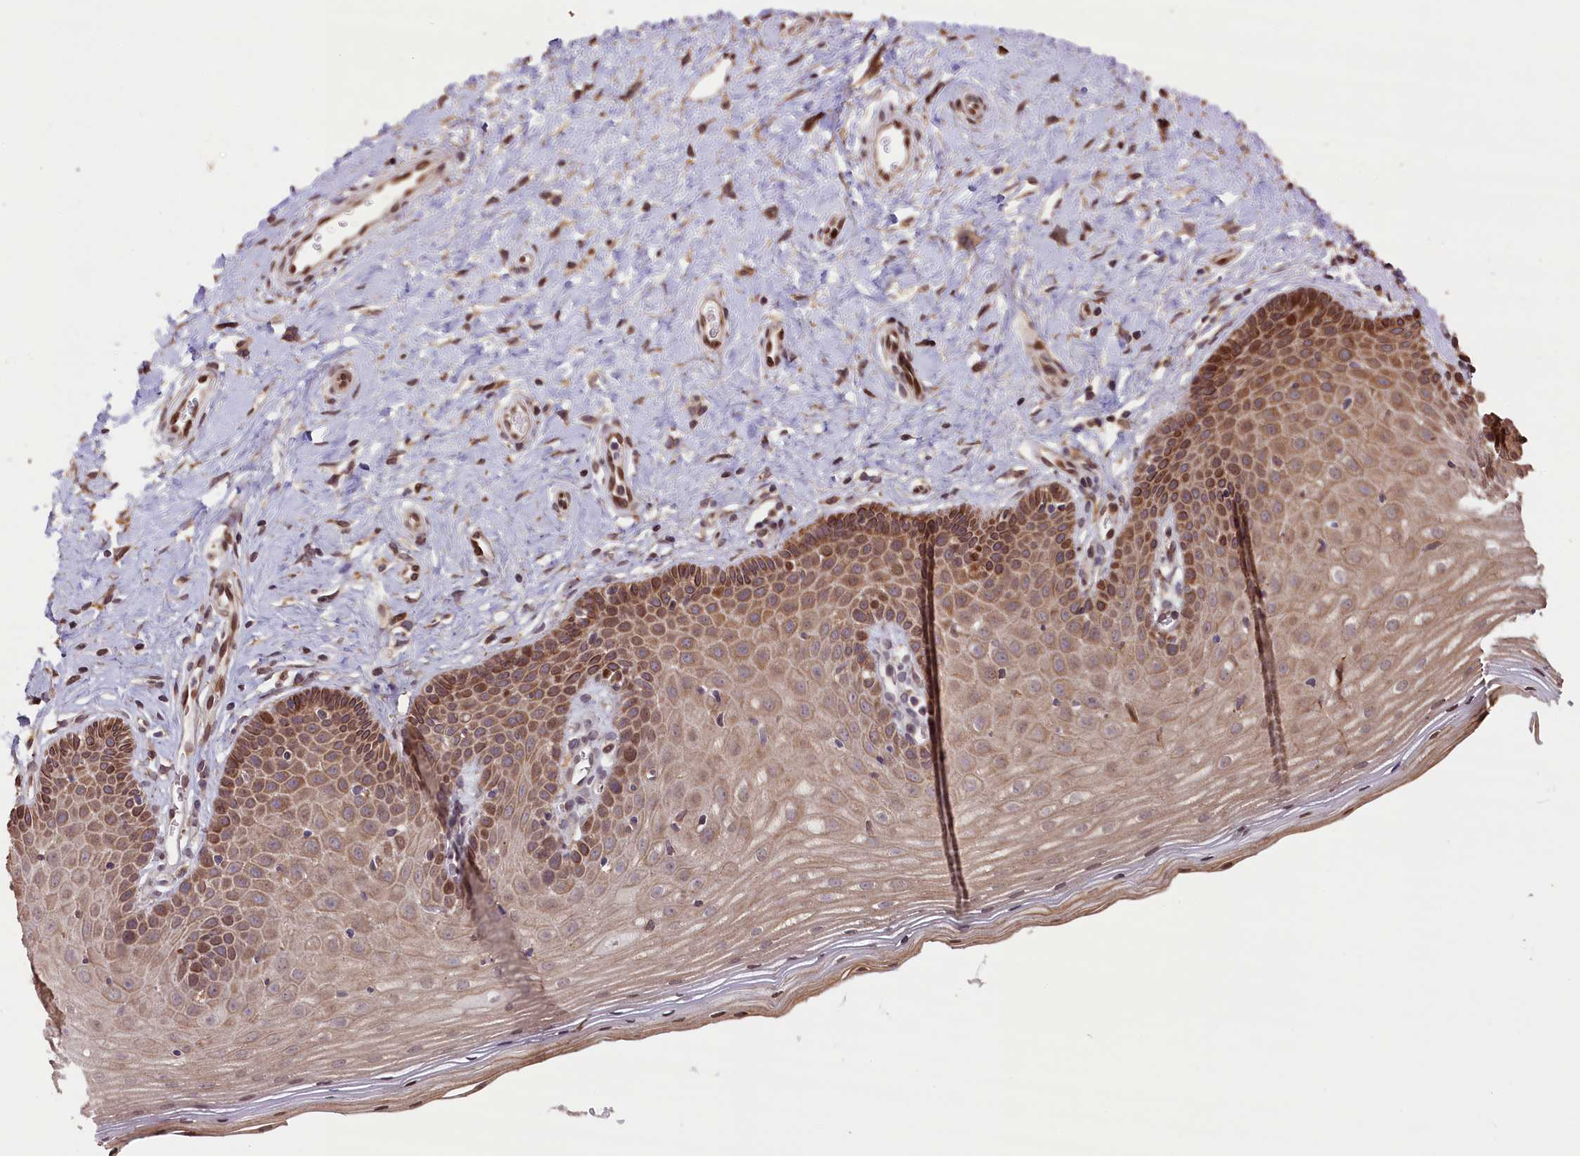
{"staining": {"intensity": "moderate", "quantity": ">75%", "location": "cytoplasmic/membranous"}, "tissue": "cervix", "cell_type": "Glandular cells", "image_type": "normal", "snomed": [{"axis": "morphology", "description": "Normal tissue, NOS"}, {"axis": "topography", "description": "Cervix"}], "caption": "The immunohistochemical stain highlights moderate cytoplasmic/membranous positivity in glandular cells of normal cervix. The staining was performed using DAB (3,3'-diaminobenzidine) to visualize the protein expression in brown, while the nuclei were stained in blue with hematoxylin (Magnification: 20x).", "gene": "SLC38A7", "patient": {"sex": "female", "age": 36}}